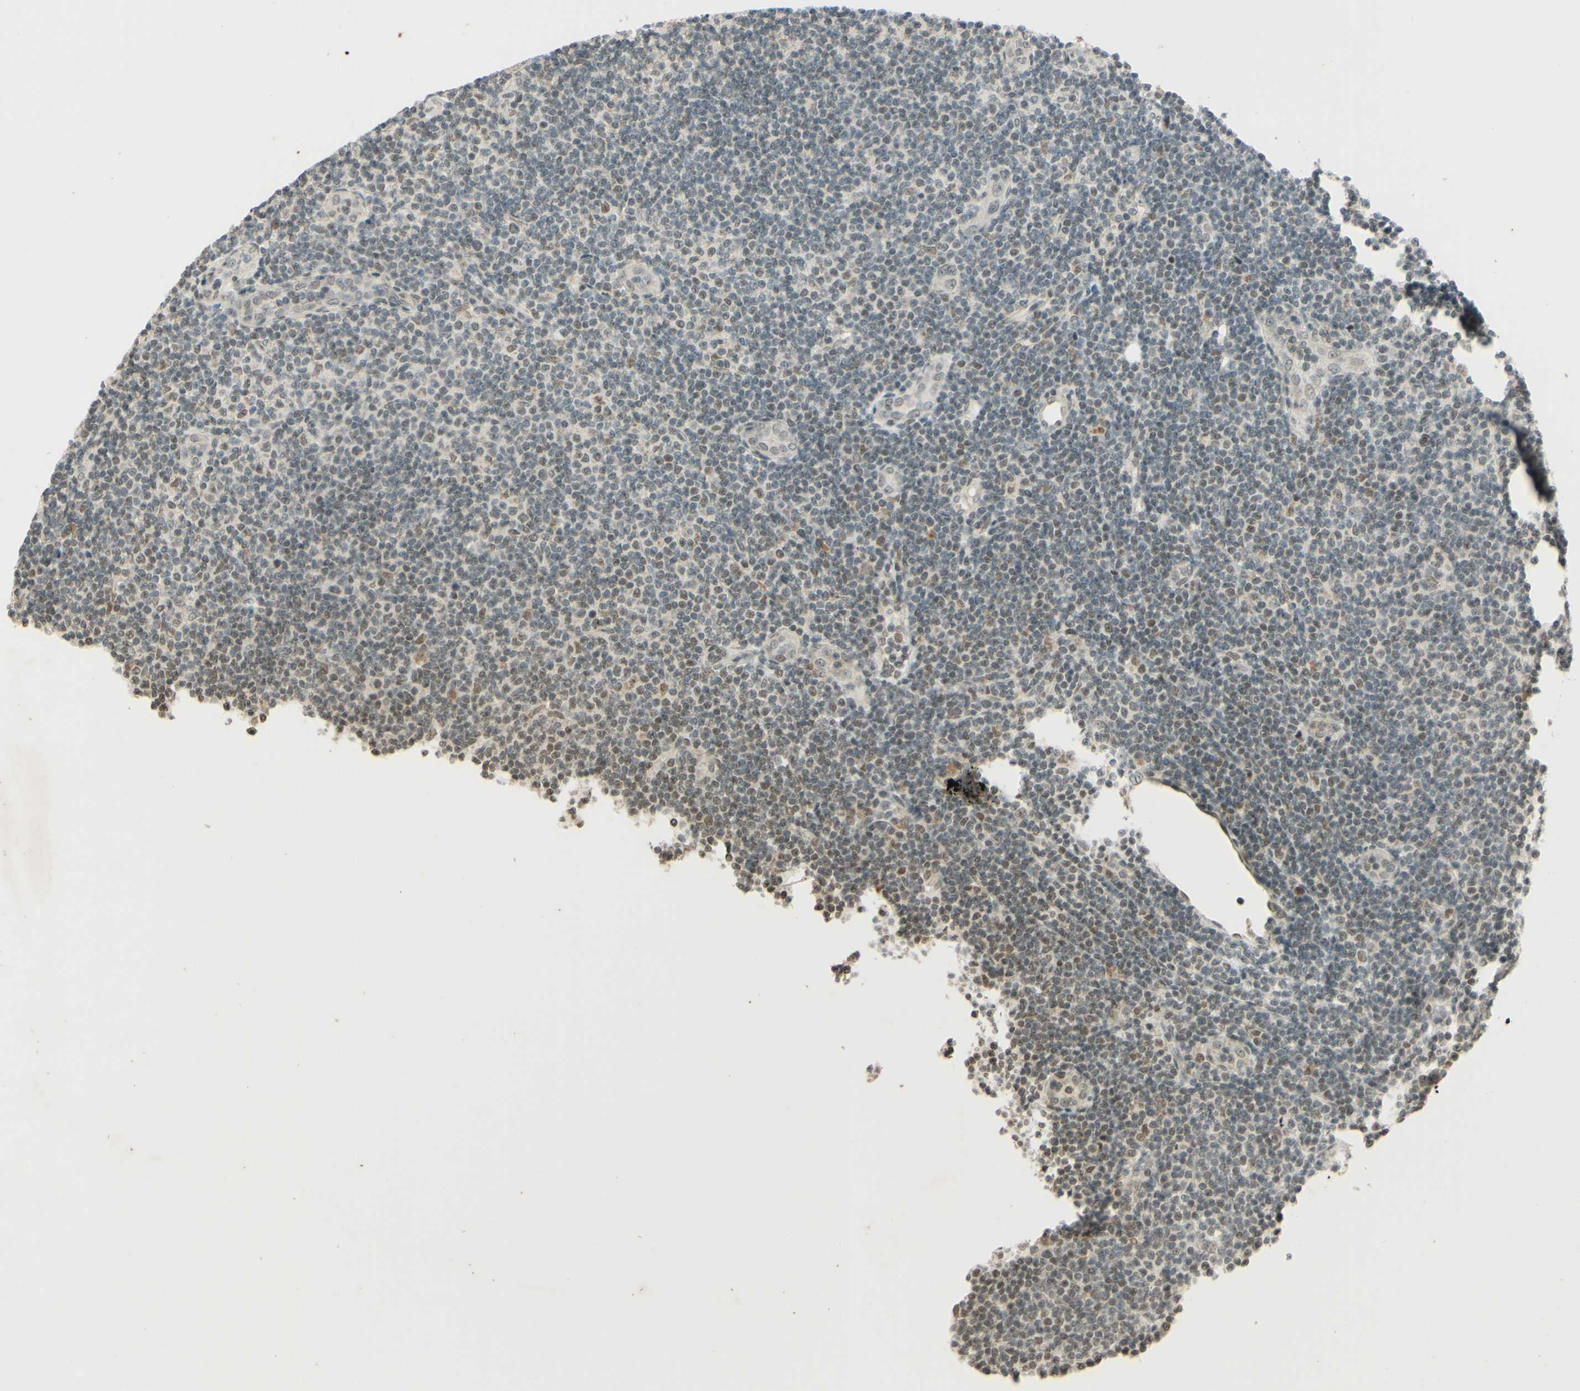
{"staining": {"intensity": "moderate", "quantity": "<25%", "location": "nuclear"}, "tissue": "lymphoma", "cell_type": "Tumor cells", "image_type": "cancer", "snomed": [{"axis": "morphology", "description": "Malignant lymphoma, non-Hodgkin's type, Low grade"}, {"axis": "topography", "description": "Lymph node"}], "caption": "Immunohistochemical staining of lymphoma exhibits low levels of moderate nuclear protein expression in about <25% of tumor cells.", "gene": "SMARCB1", "patient": {"sex": "male", "age": 83}}